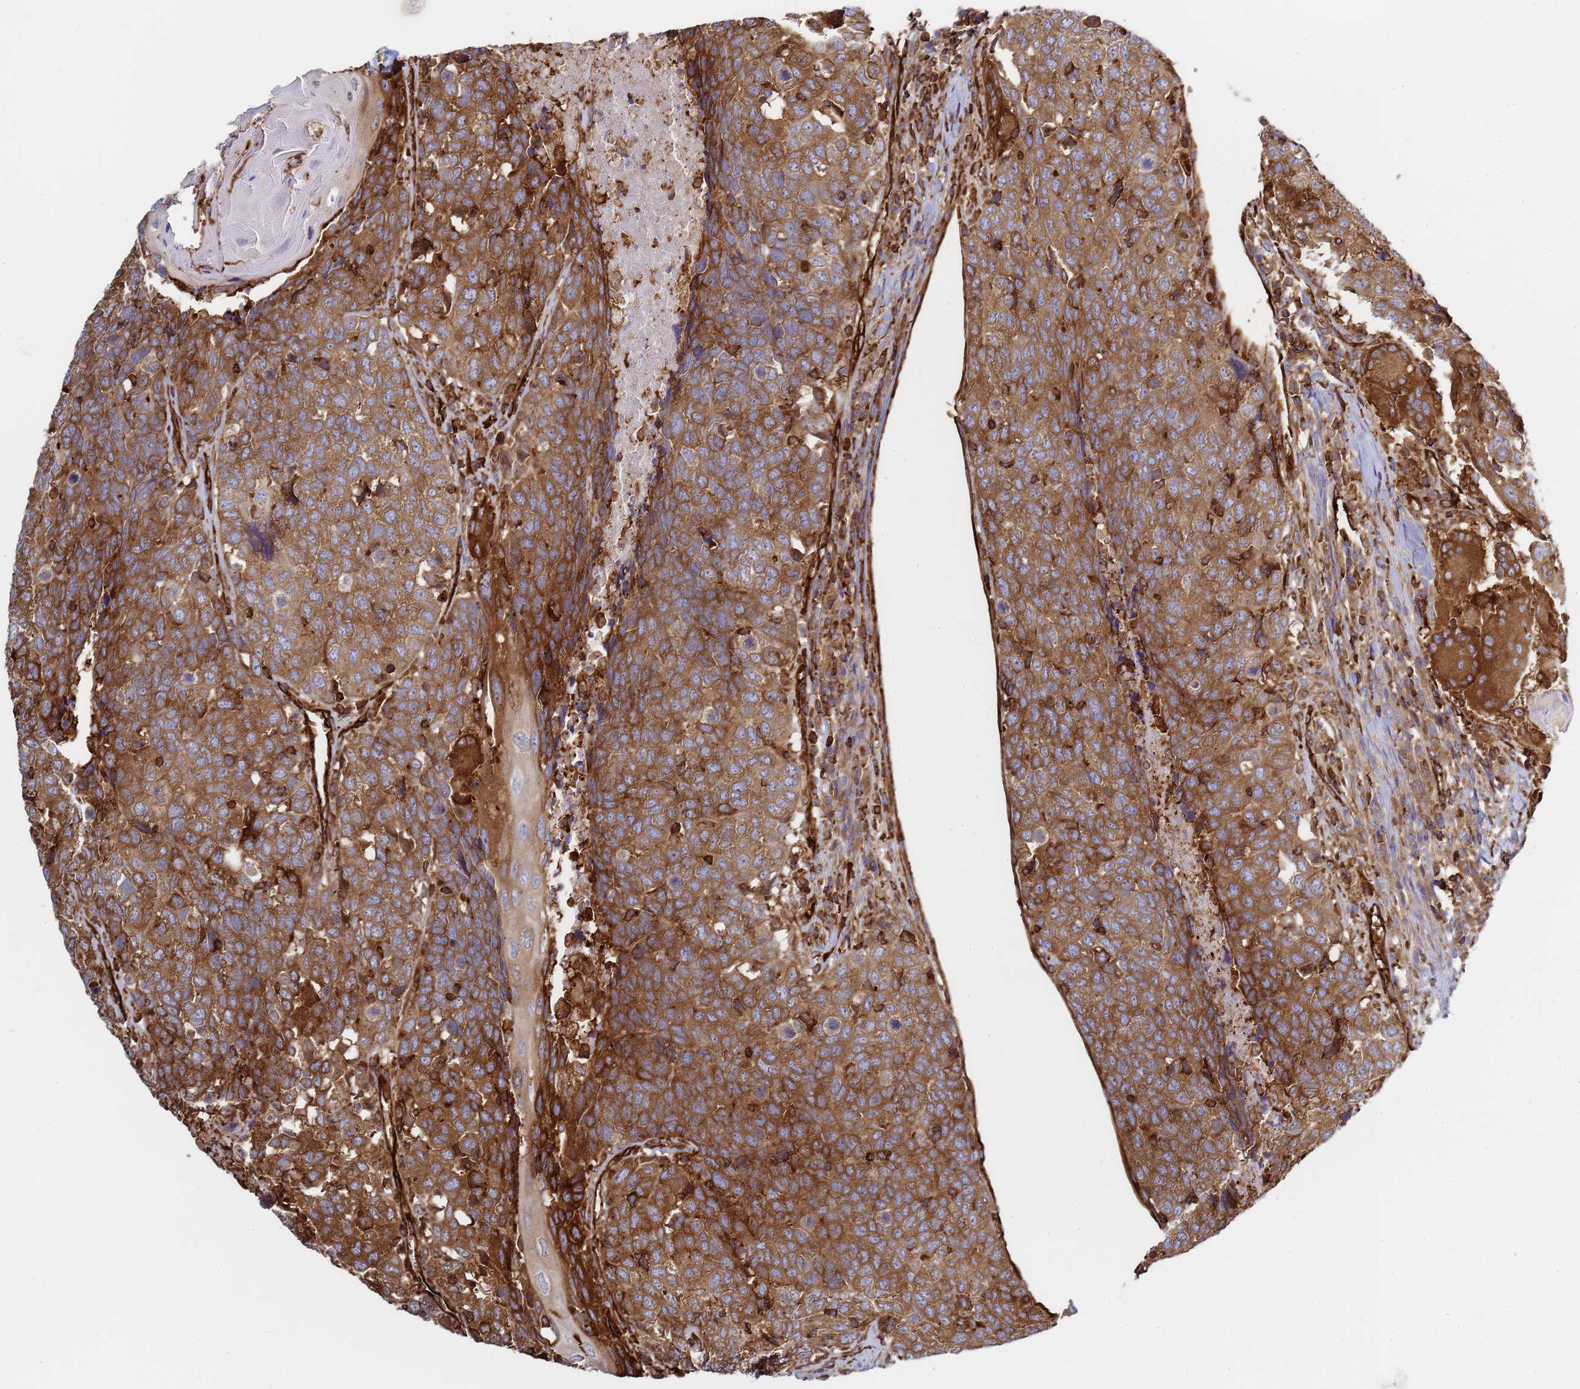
{"staining": {"intensity": "moderate", "quantity": ">75%", "location": "cytoplasmic/membranous"}, "tissue": "head and neck cancer", "cell_type": "Tumor cells", "image_type": "cancer", "snomed": [{"axis": "morphology", "description": "Squamous cell carcinoma, NOS"}, {"axis": "topography", "description": "Head-Neck"}], "caption": "Immunohistochemistry image of neoplastic tissue: squamous cell carcinoma (head and neck) stained using immunohistochemistry (IHC) shows medium levels of moderate protein expression localized specifically in the cytoplasmic/membranous of tumor cells, appearing as a cytoplasmic/membranous brown color.", "gene": "ZBTB8OS", "patient": {"sex": "male", "age": 66}}